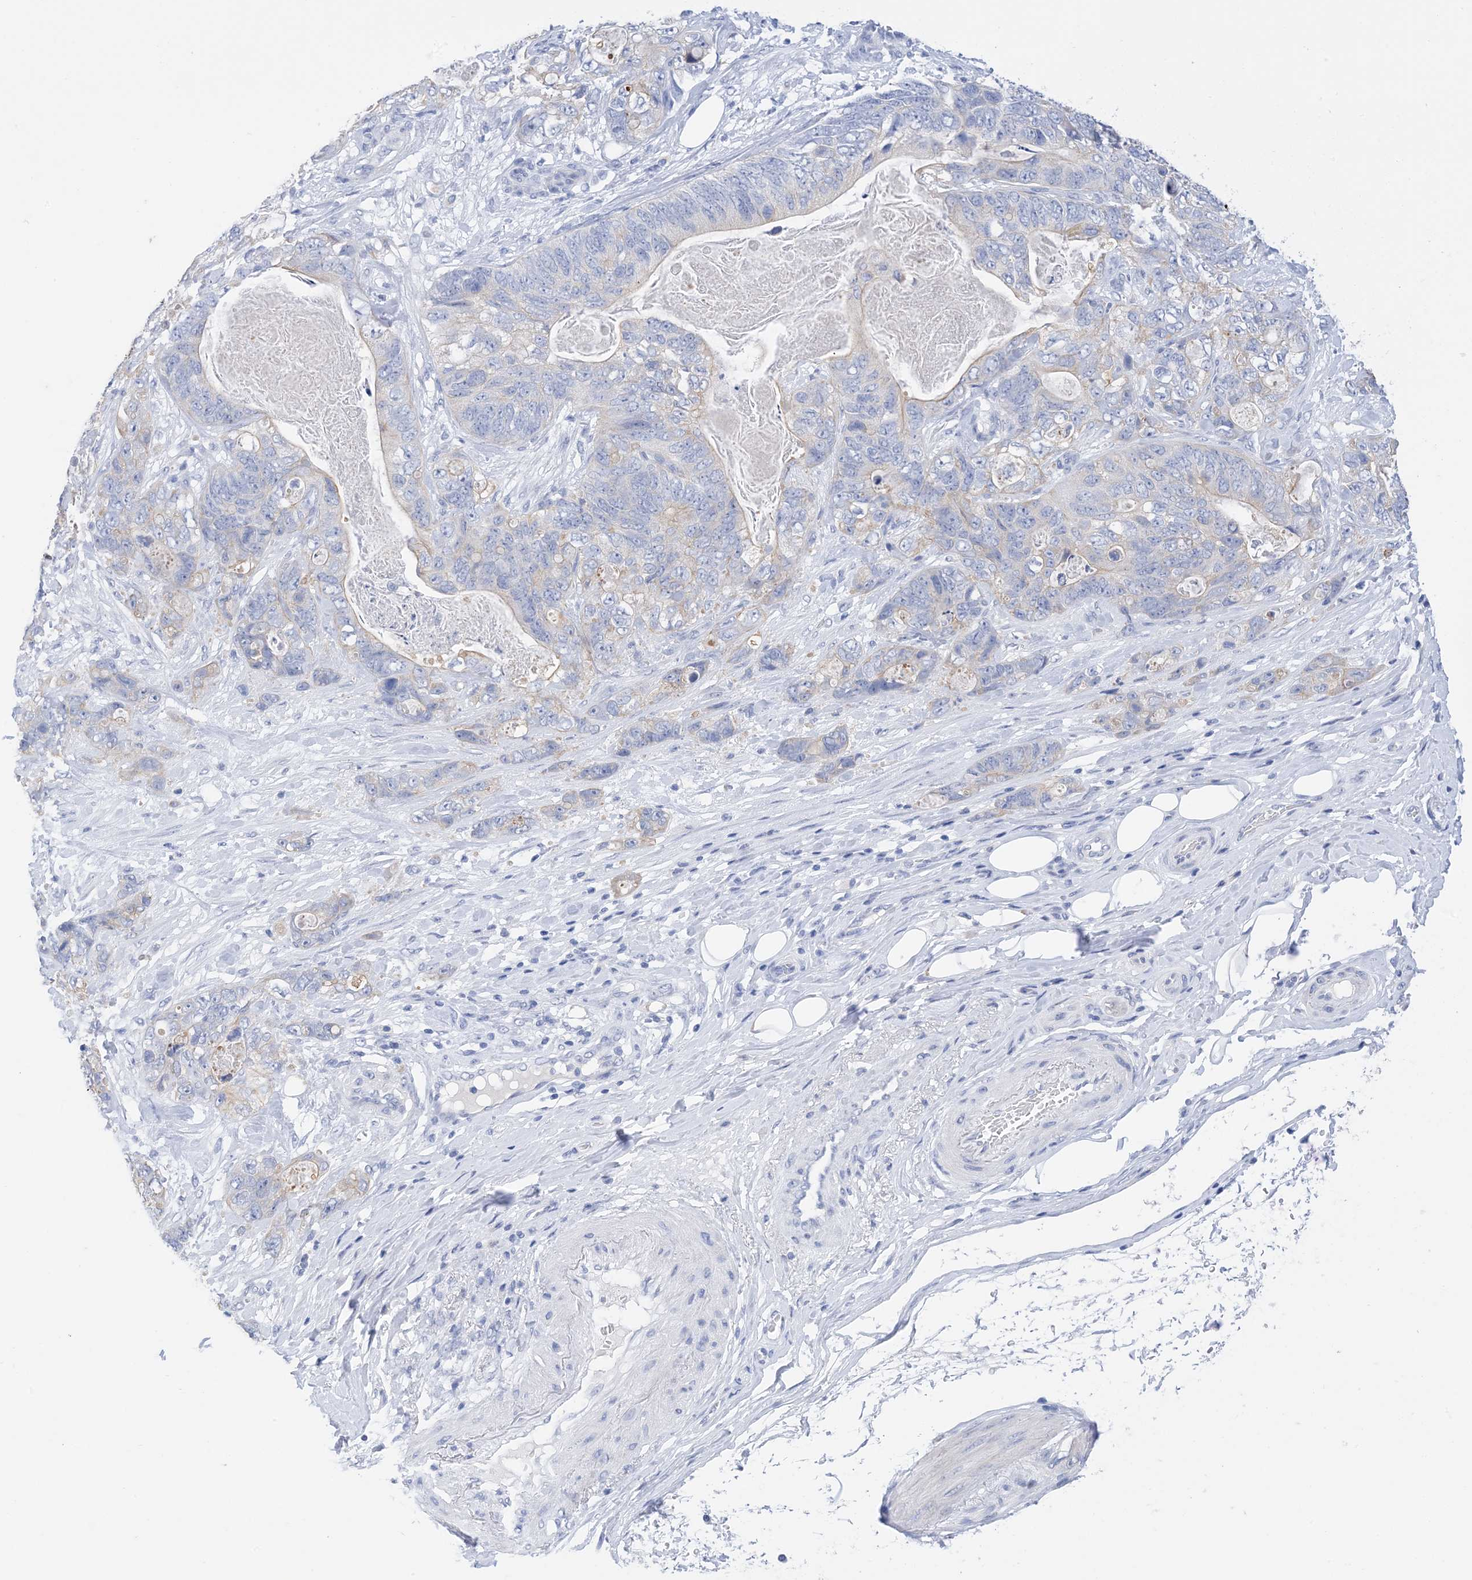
{"staining": {"intensity": "negative", "quantity": "none", "location": "none"}, "tissue": "stomach cancer", "cell_type": "Tumor cells", "image_type": "cancer", "snomed": [{"axis": "morphology", "description": "Normal tissue, NOS"}, {"axis": "morphology", "description": "Adenocarcinoma, NOS"}, {"axis": "topography", "description": "Stomach"}], "caption": "Micrograph shows no protein expression in tumor cells of adenocarcinoma (stomach) tissue. (DAB immunohistochemistry, high magnification).", "gene": "PLK4", "patient": {"sex": "female", "age": 89}}